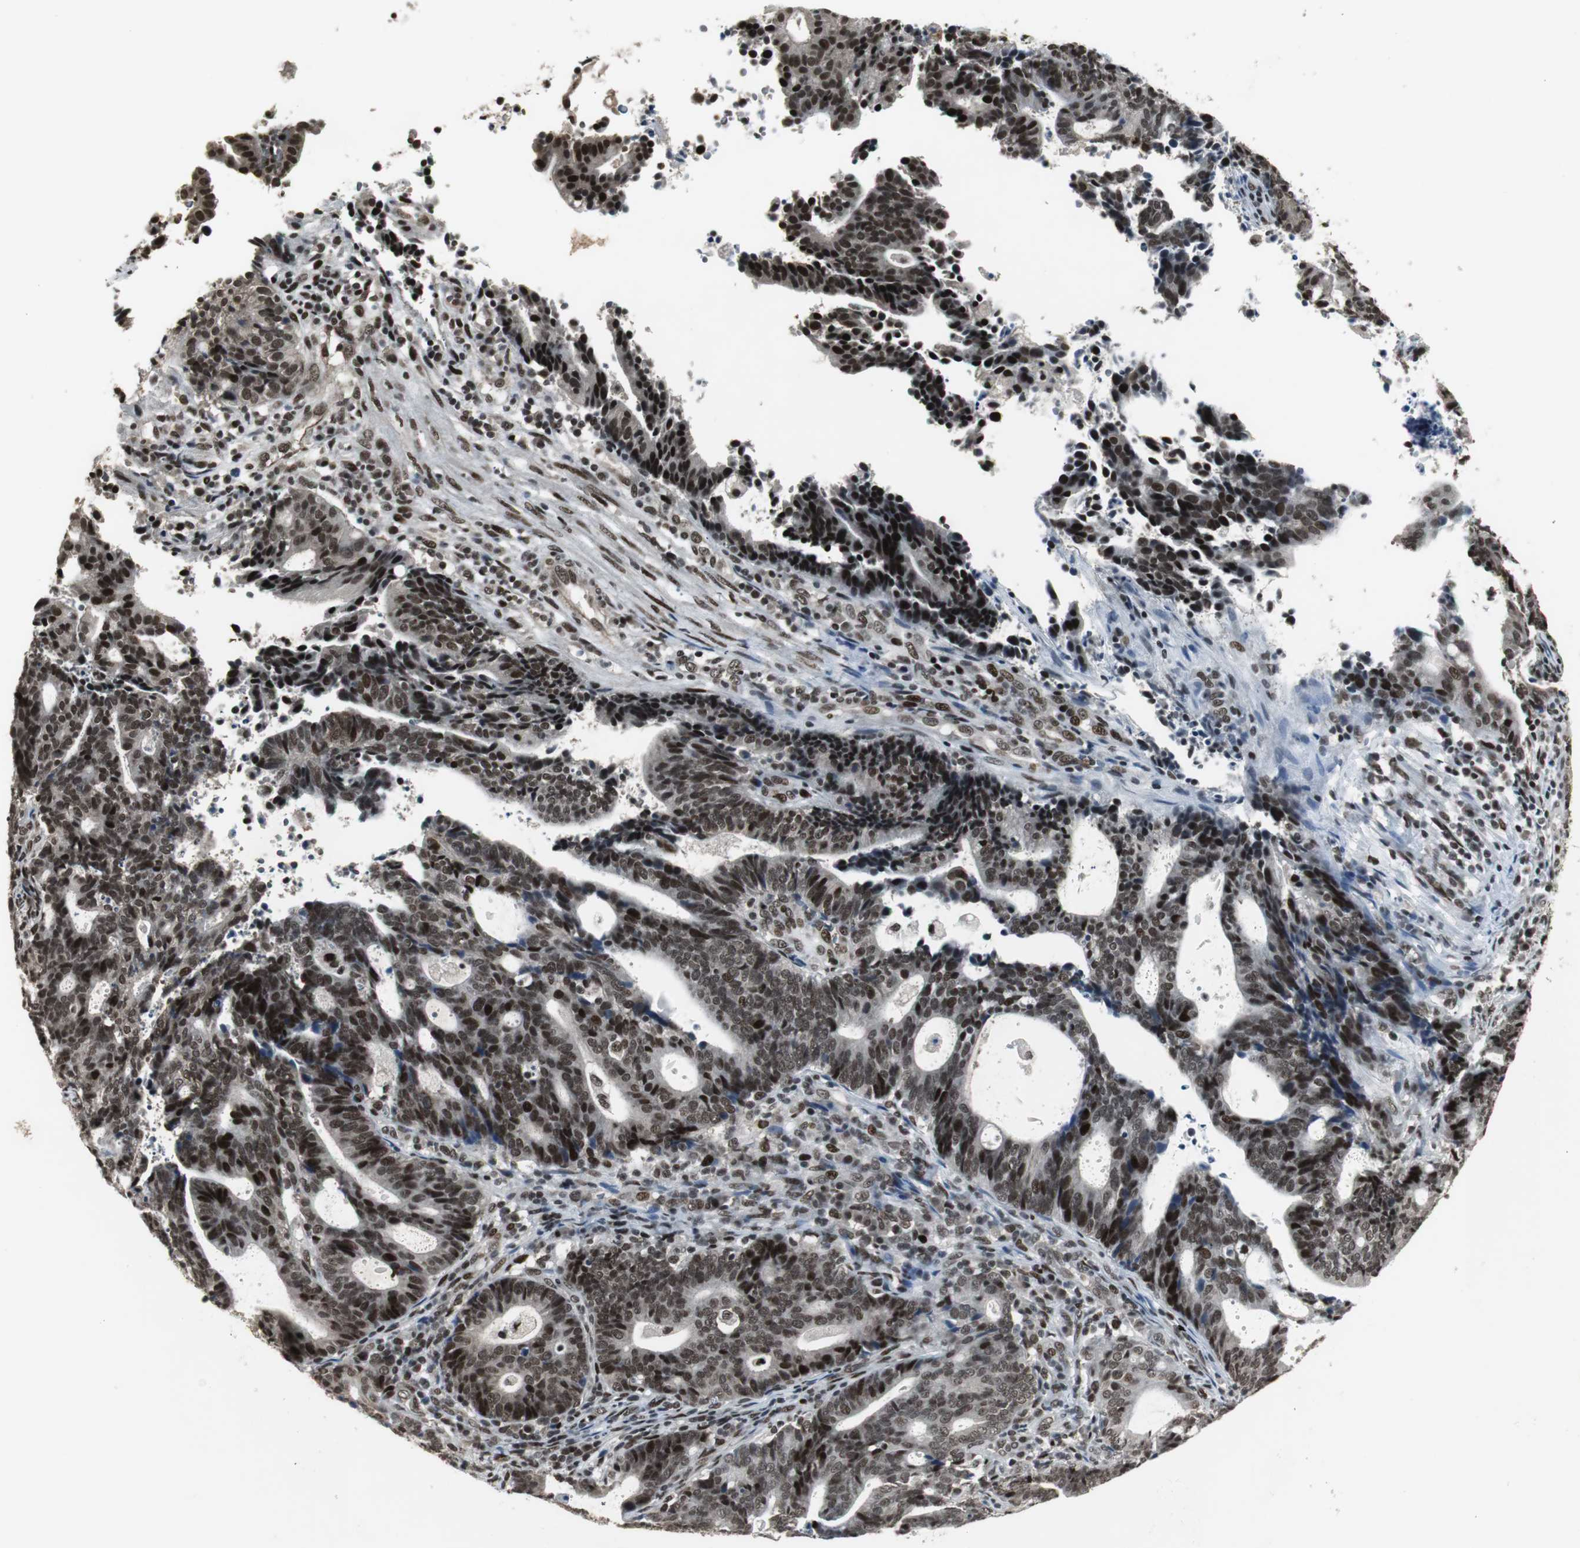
{"staining": {"intensity": "strong", "quantity": ">75%", "location": "nuclear"}, "tissue": "endometrial cancer", "cell_type": "Tumor cells", "image_type": "cancer", "snomed": [{"axis": "morphology", "description": "Adenocarcinoma, NOS"}, {"axis": "topography", "description": "Uterus"}], "caption": "Immunohistochemical staining of human endometrial cancer exhibits high levels of strong nuclear protein staining in about >75% of tumor cells.", "gene": "TAF5", "patient": {"sex": "female", "age": 83}}